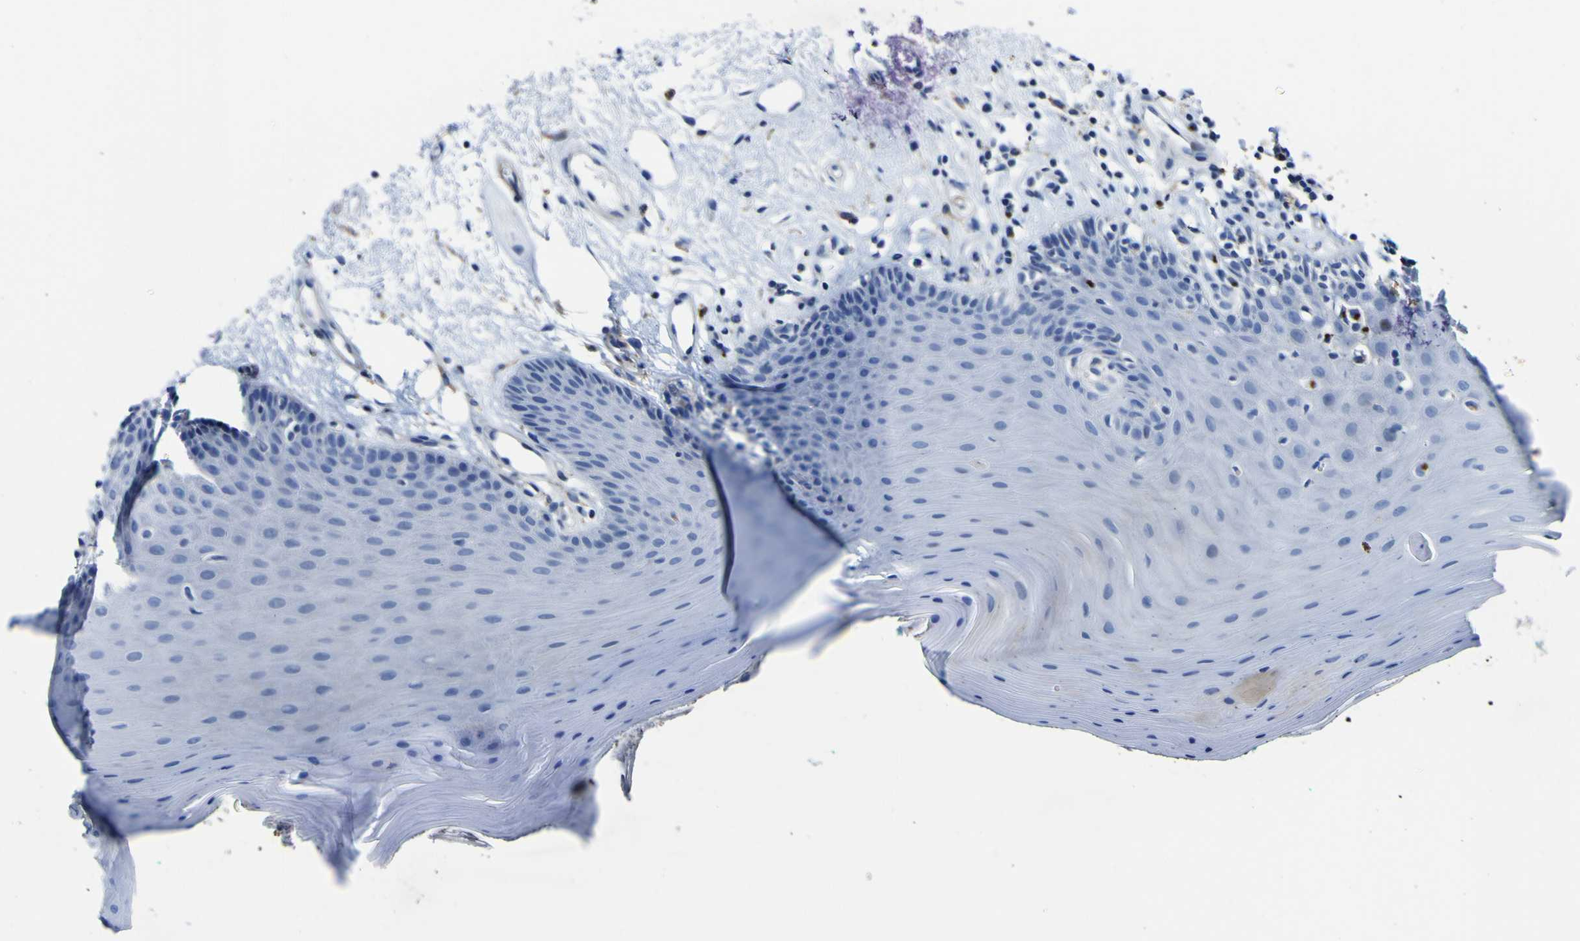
{"staining": {"intensity": "negative", "quantity": "none", "location": "none"}, "tissue": "oral mucosa", "cell_type": "Squamous epithelial cells", "image_type": "normal", "snomed": [{"axis": "morphology", "description": "Normal tissue, NOS"}, {"axis": "topography", "description": "Skeletal muscle"}, {"axis": "topography", "description": "Oral tissue"}], "caption": "Micrograph shows no protein positivity in squamous epithelial cells of benign oral mucosa. Brightfield microscopy of IHC stained with DAB (3,3'-diaminobenzidine) (brown) and hematoxylin (blue), captured at high magnification.", "gene": "AGO4", "patient": {"sex": "male", "age": 58}}